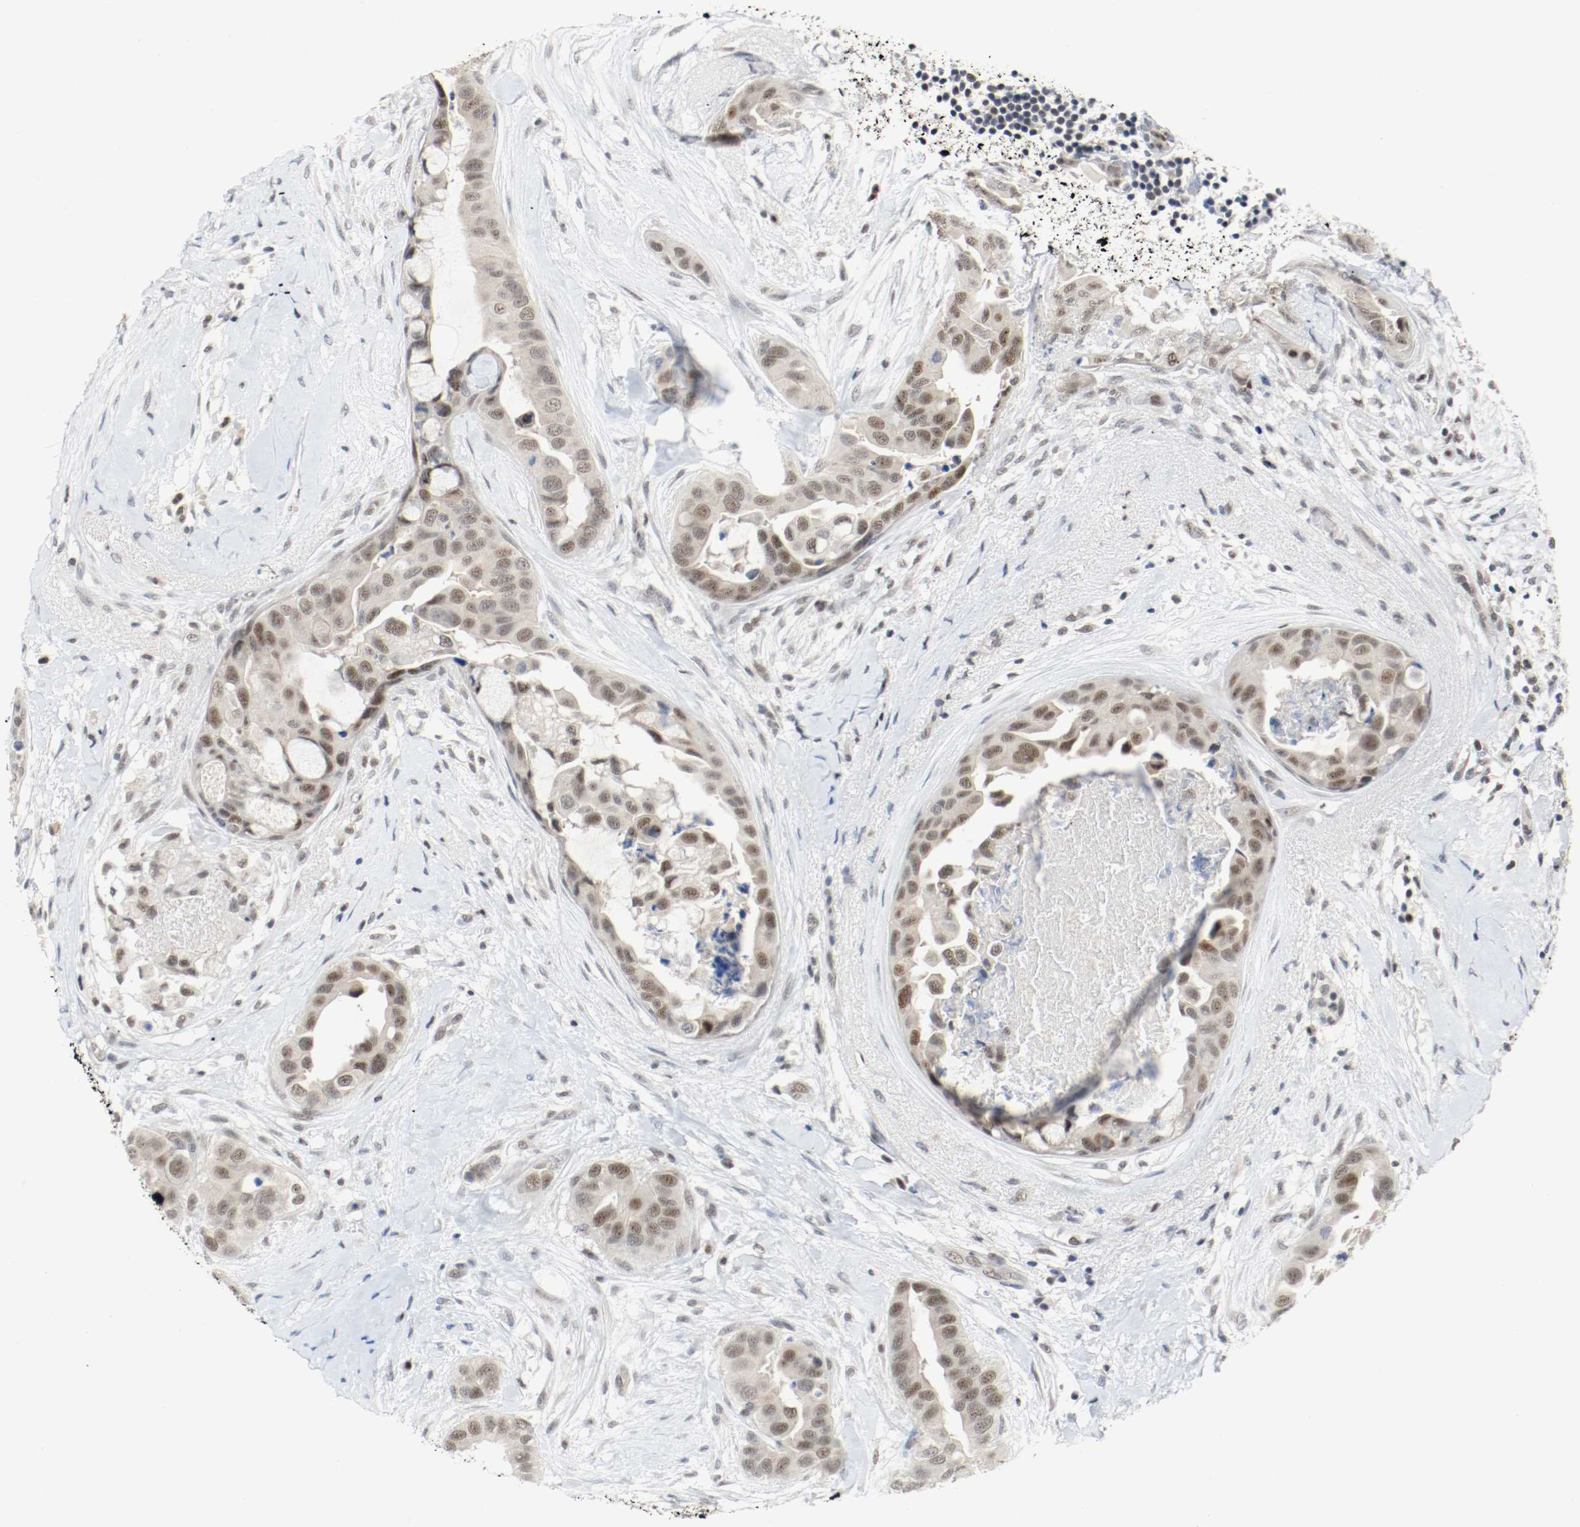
{"staining": {"intensity": "weak", "quantity": "25%-75%", "location": "nuclear"}, "tissue": "breast cancer", "cell_type": "Tumor cells", "image_type": "cancer", "snomed": [{"axis": "morphology", "description": "Duct carcinoma"}, {"axis": "topography", "description": "Breast"}], "caption": "Brown immunohistochemical staining in human breast cancer demonstrates weak nuclear staining in approximately 25%-75% of tumor cells.", "gene": "ASH1L", "patient": {"sex": "female", "age": 40}}